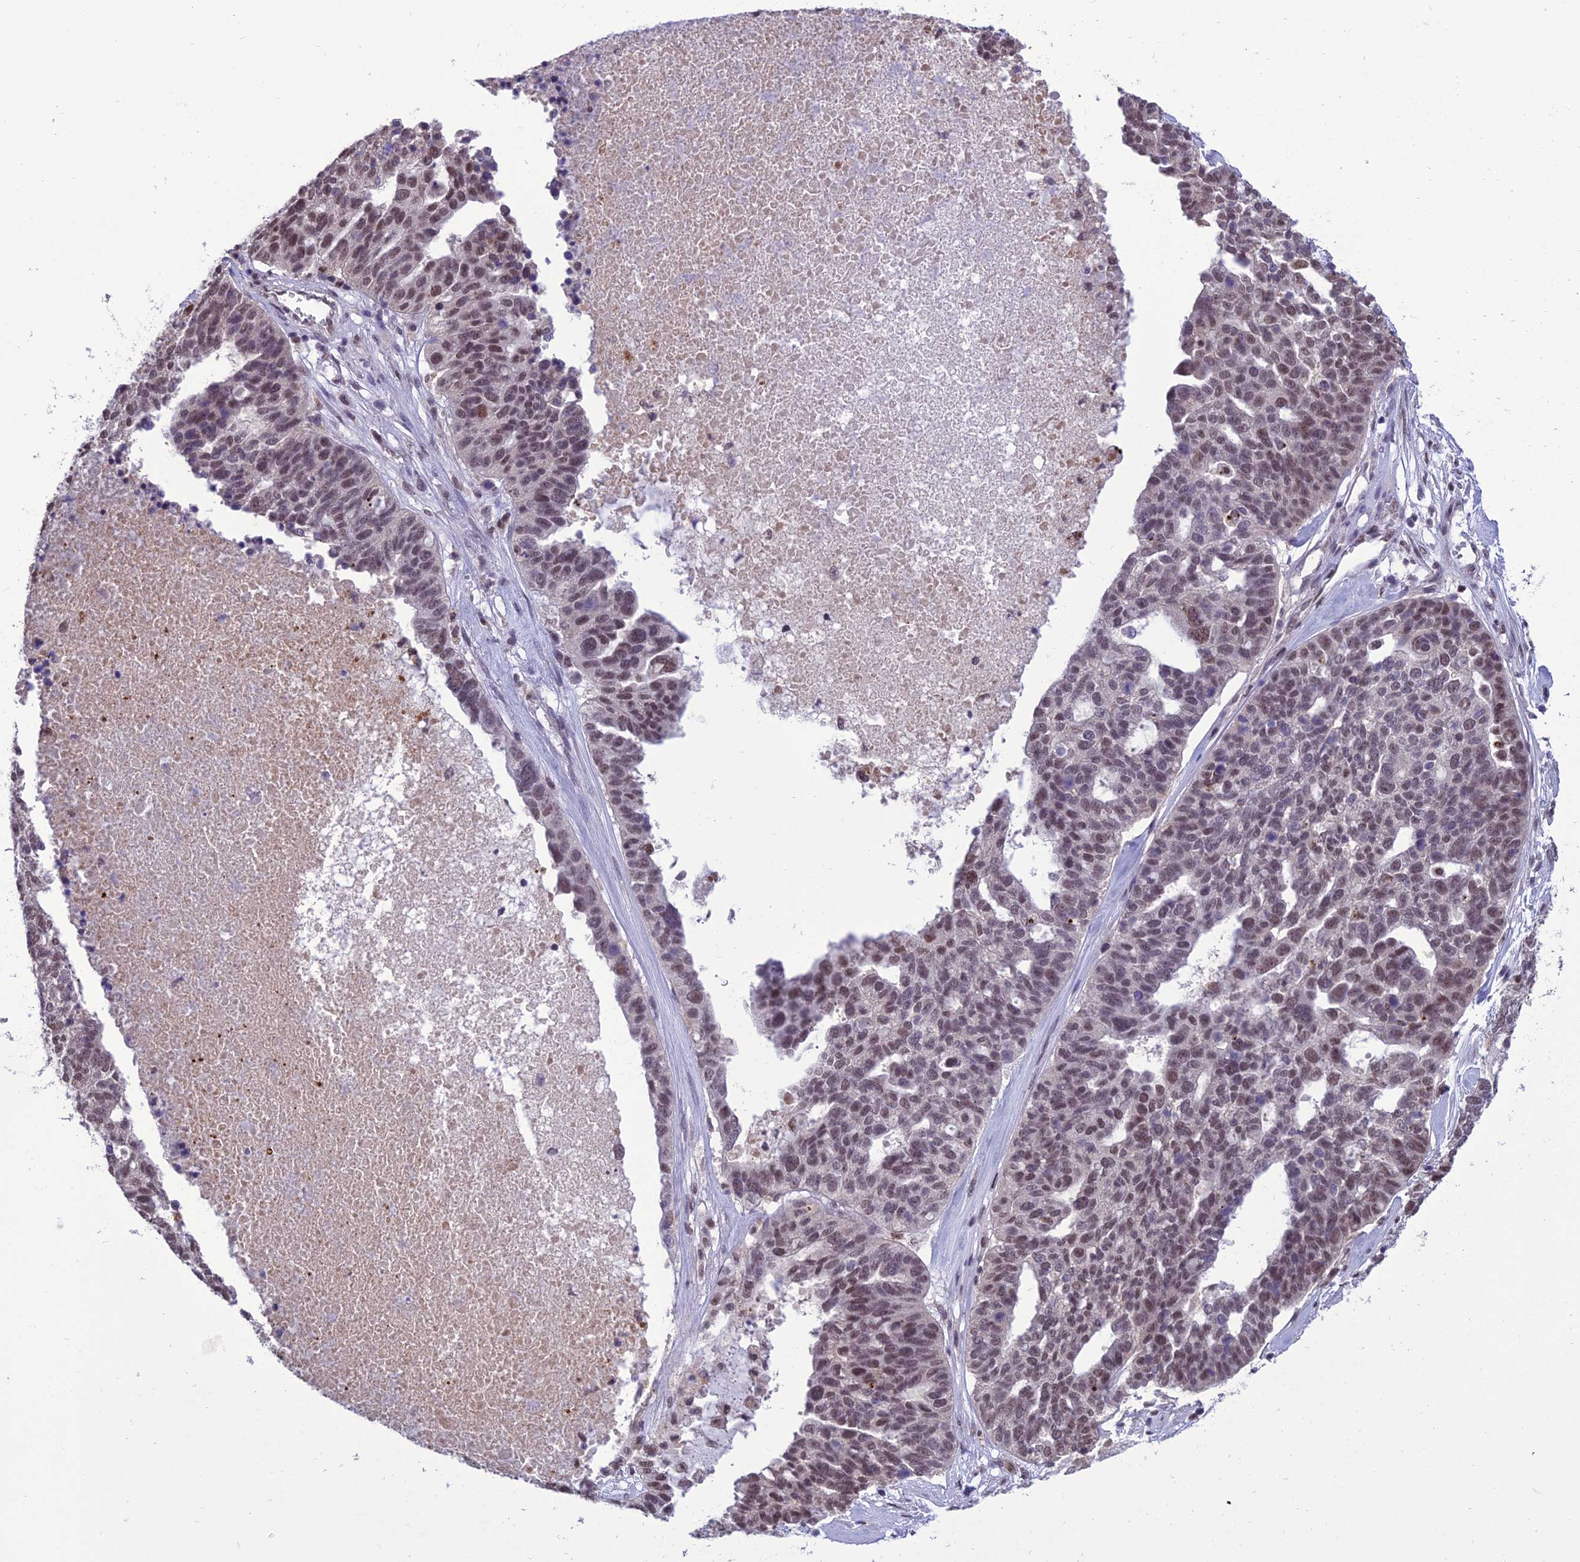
{"staining": {"intensity": "moderate", "quantity": "25%-75%", "location": "nuclear"}, "tissue": "ovarian cancer", "cell_type": "Tumor cells", "image_type": "cancer", "snomed": [{"axis": "morphology", "description": "Cystadenocarcinoma, serous, NOS"}, {"axis": "topography", "description": "Ovary"}], "caption": "A medium amount of moderate nuclear positivity is seen in approximately 25%-75% of tumor cells in serous cystadenocarcinoma (ovarian) tissue. Immunohistochemistry stains the protein in brown and the nuclei are stained blue.", "gene": "RANBP3", "patient": {"sex": "female", "age": 59}}